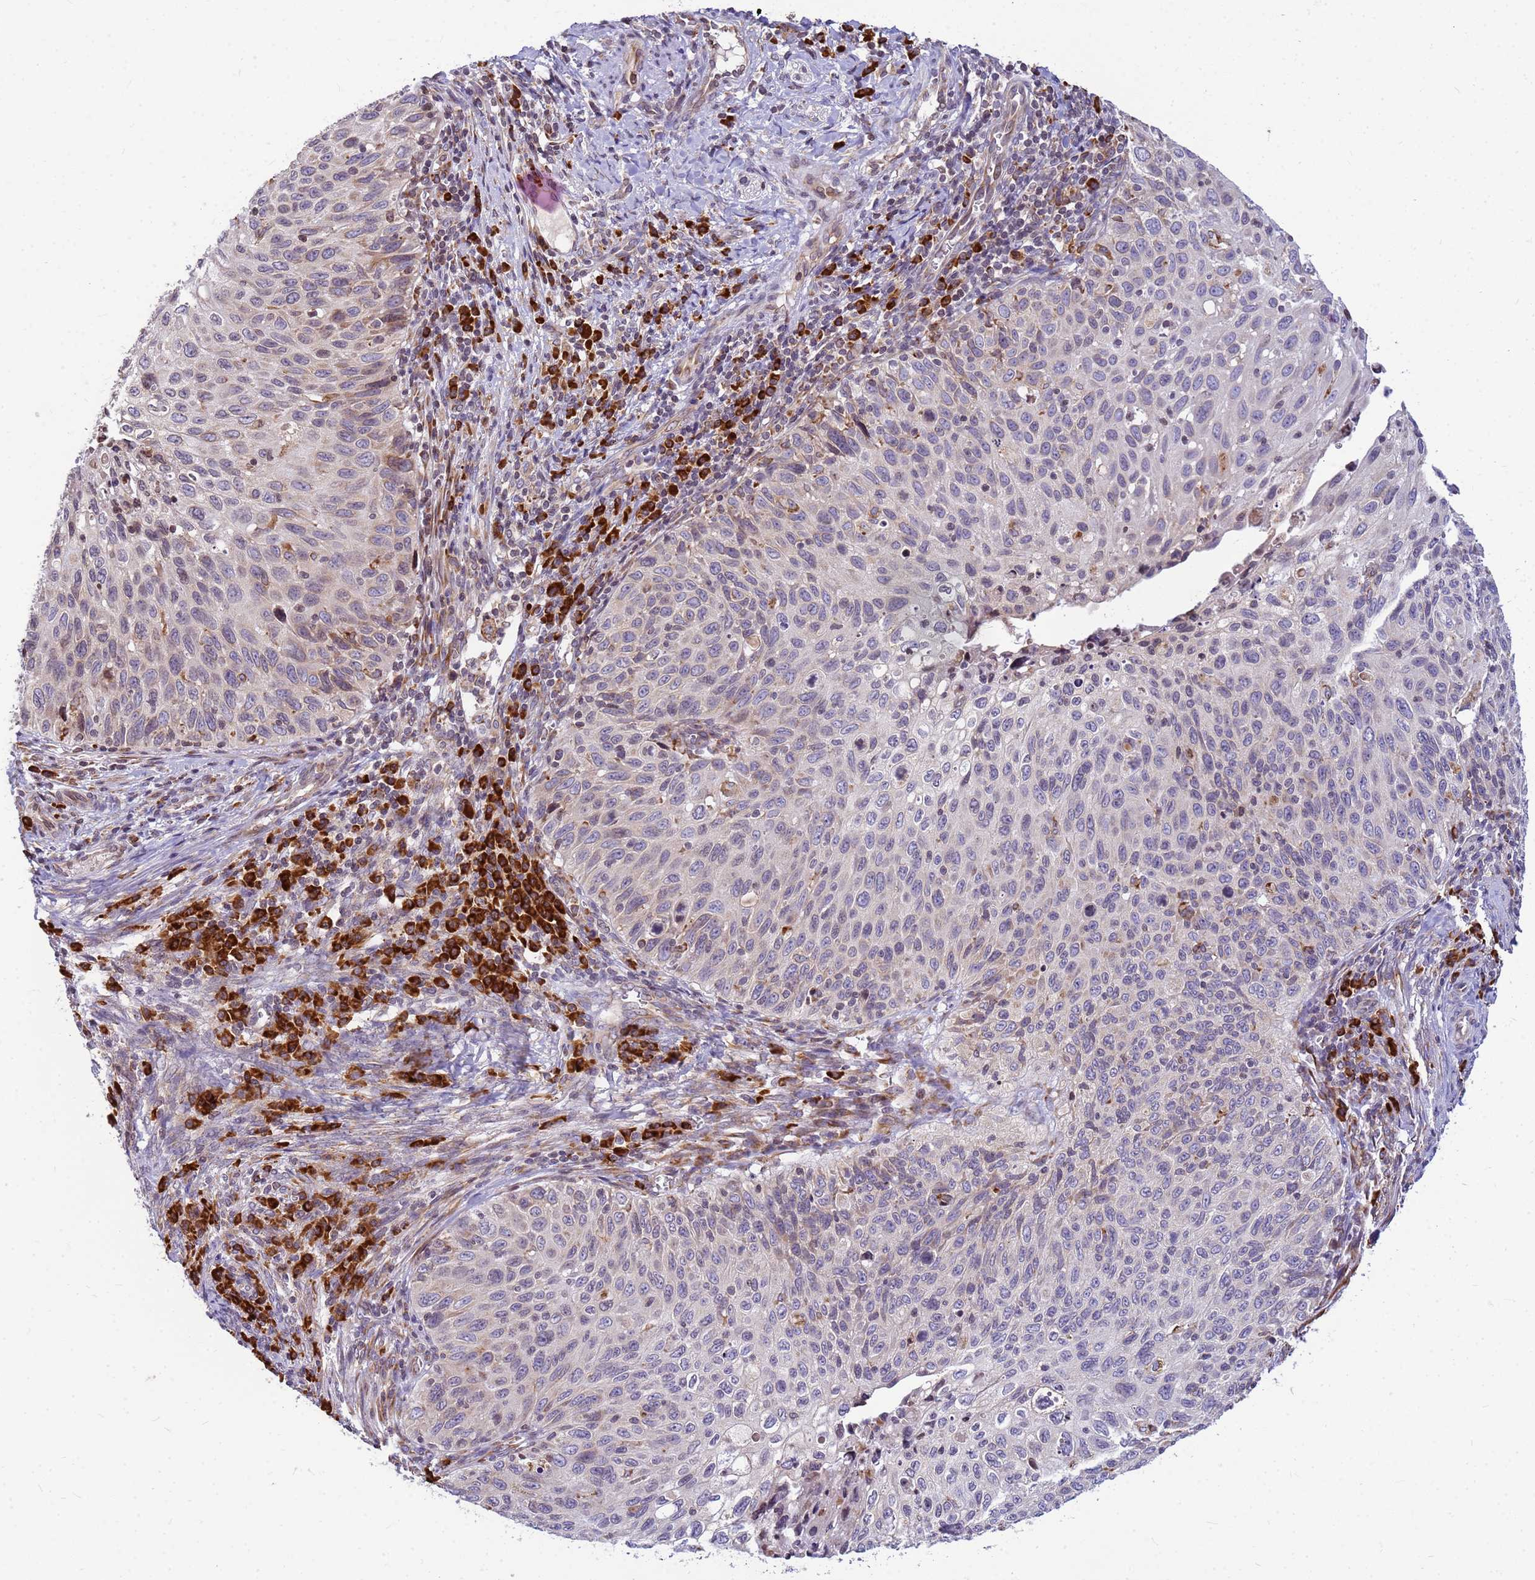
{"staining": {"intensity": "weak", "quantity": "<25%", "location": "cytoplasmic/membranous"}, "tissue": "cervical cancer", "cell_type": "Tumor cells", "image_type": "cancer", "snomed": [{"axis": "morphology", "description": "Squamous cell carcinoma, NOS"}, {"axis": "topography", "description": "Cervix"}], "caption": "The micrograph exhibits no staining of tumor cells in cervical squamous cell carcinoma.", "gene": "SSR4", "patient": {"sex": "female", "age": 70}}